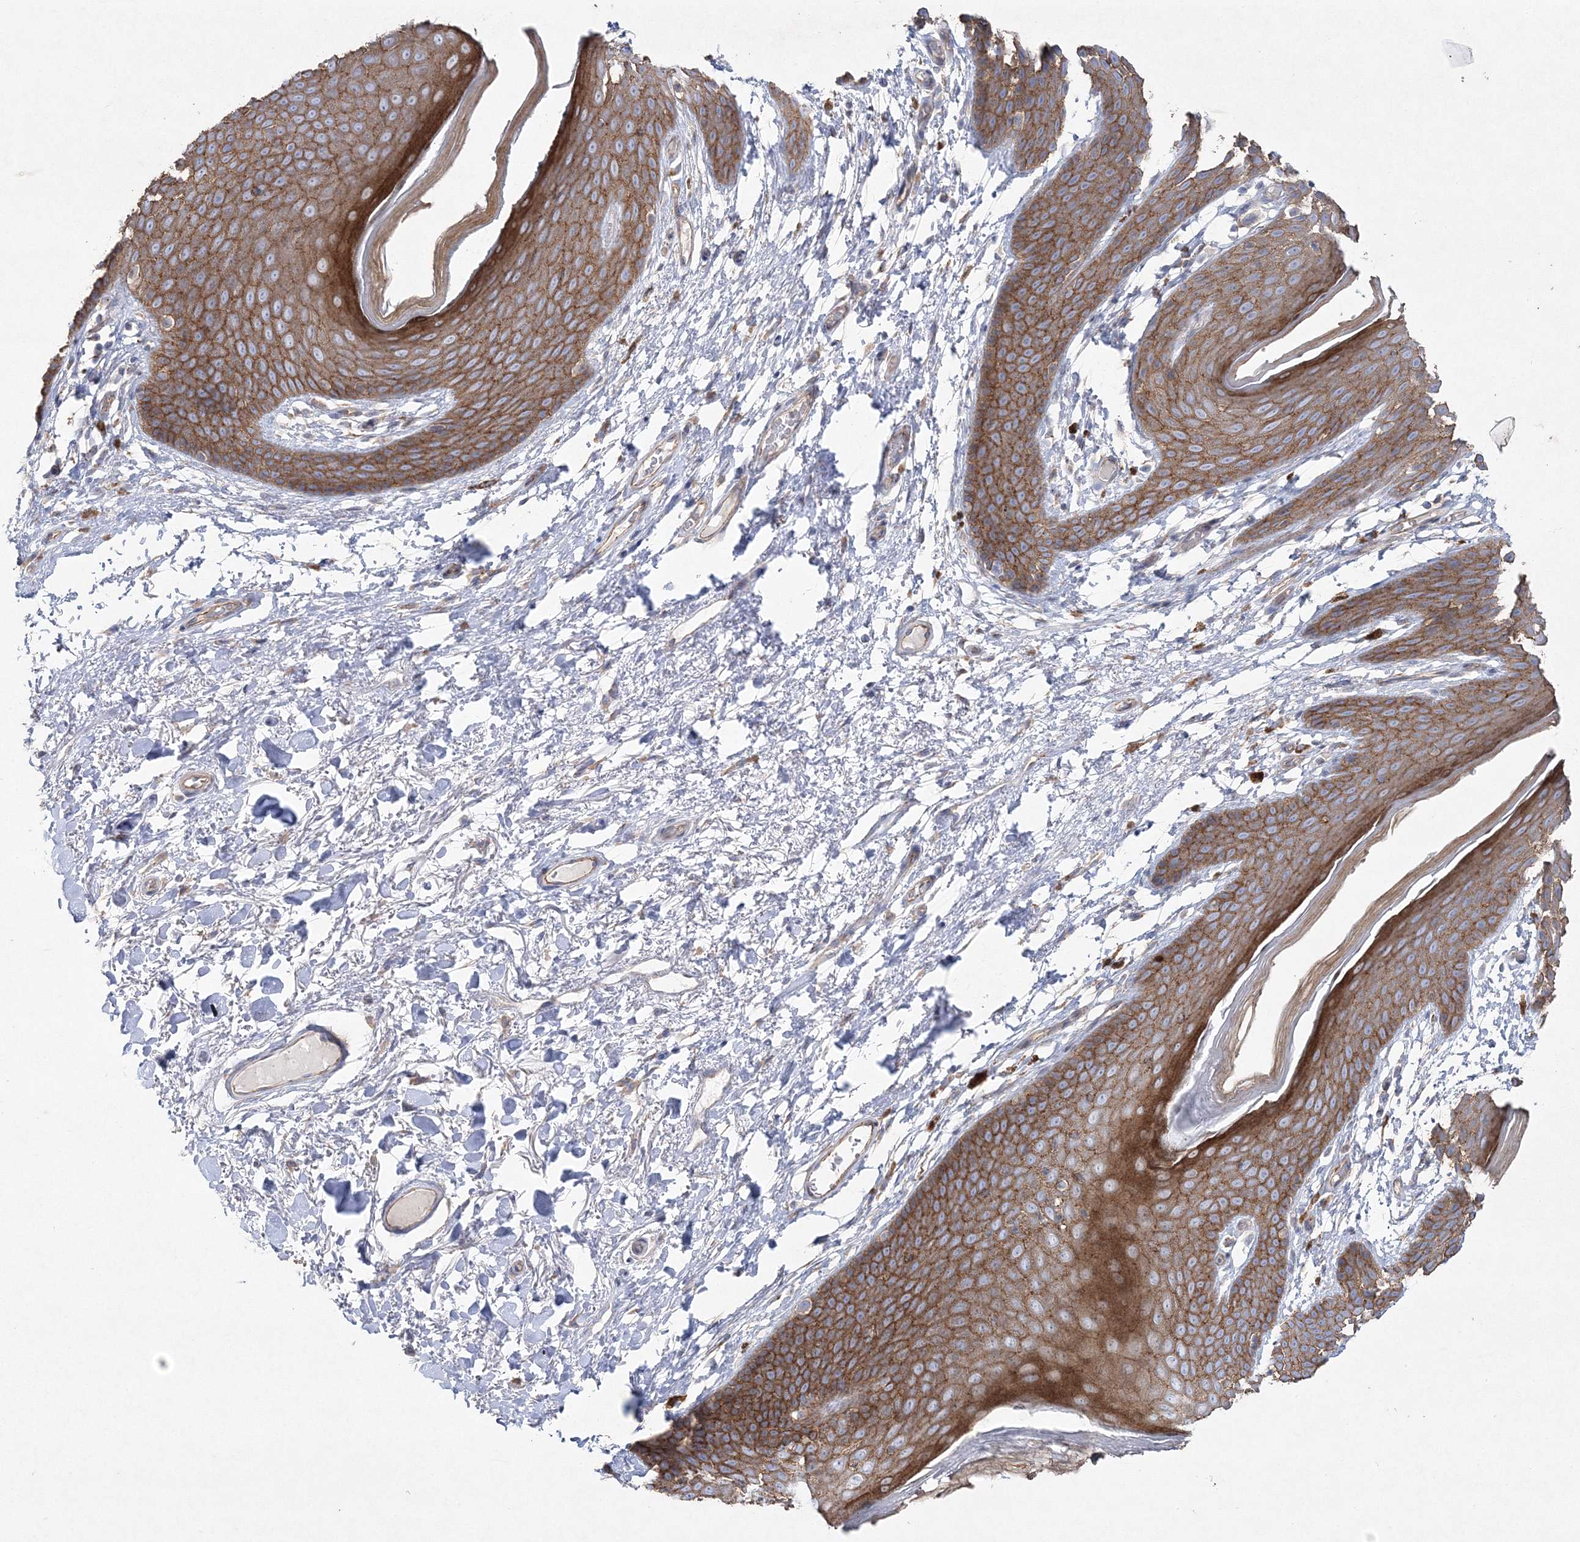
{"staining": {"intensity": "moderate", "quantity": ">75%", "location": "cytoplasmic/membranous"}, "tissue": "skin", "cell_type": "Epidermal cells", "image_type": "normal", "snomed": [{"axis": "morphology", "description": "Normal tissue, NOS"}, {"axis": "topography", "description": "Anal"}], "caption": "The image reveals a brown stain indicating the presence of a protein in the cytoplasmic/membranous of epidermal cells in skin.", "gene": "NAA40", "patient": {"sex": "male", "age": 74}}